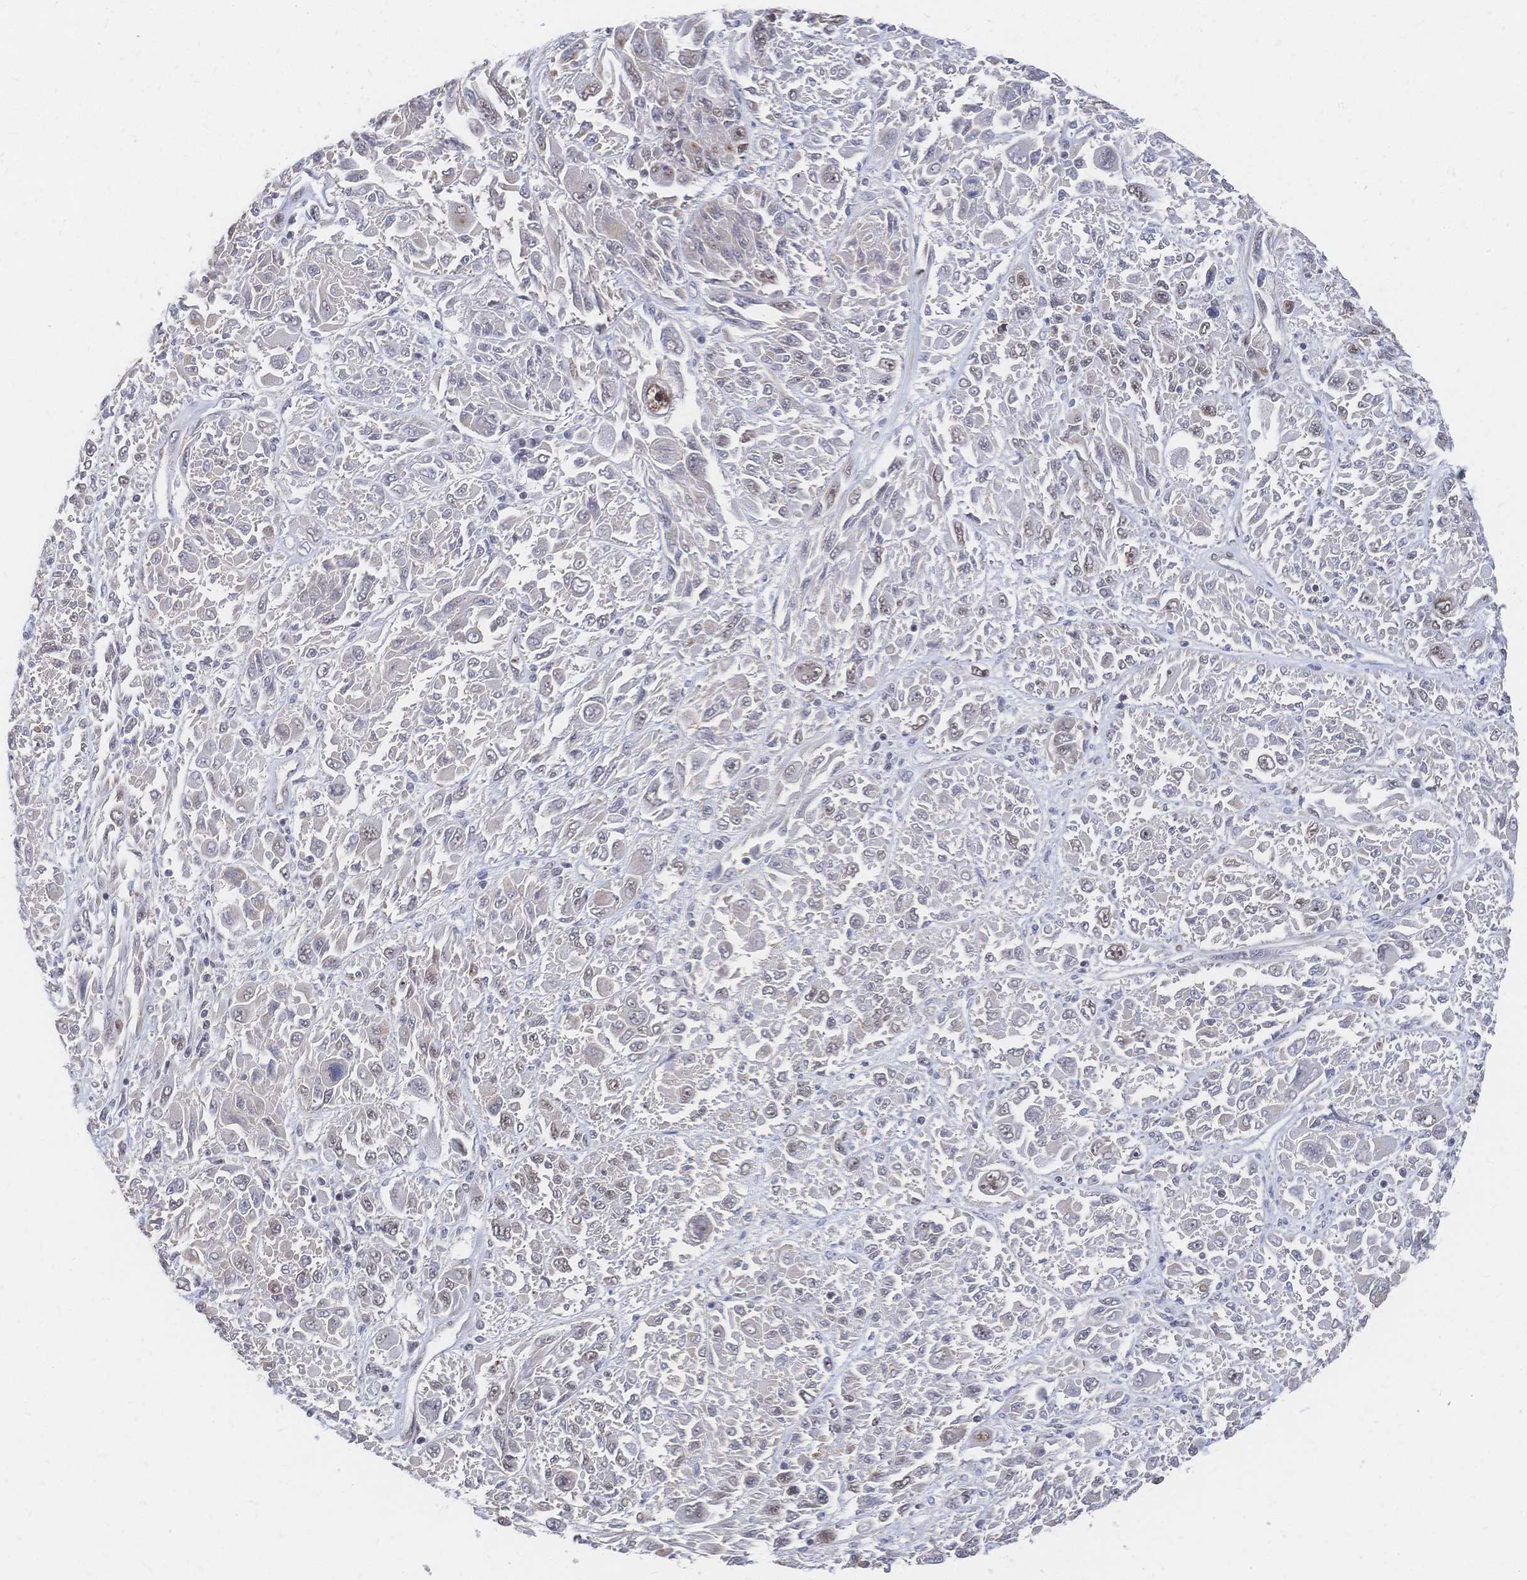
{"staining": {"intensity": "weak", "quantity": "<25%", "location": "nuclear"}, "tissue": "melanoma", "cell_type": "Tumor cells", "image_type": "cancer", "snomed": [{"axis": "morphology", "description": "Malignant melanoma, NOS"}, {"axis": "topography", "description": "Skin"}], "caption": "Immunohistochemical staining of malignant melanoma reveals no significant positivity in tumor cells.", "gene": "NELFA", "patient": {"sex": "female", "age": 91}}